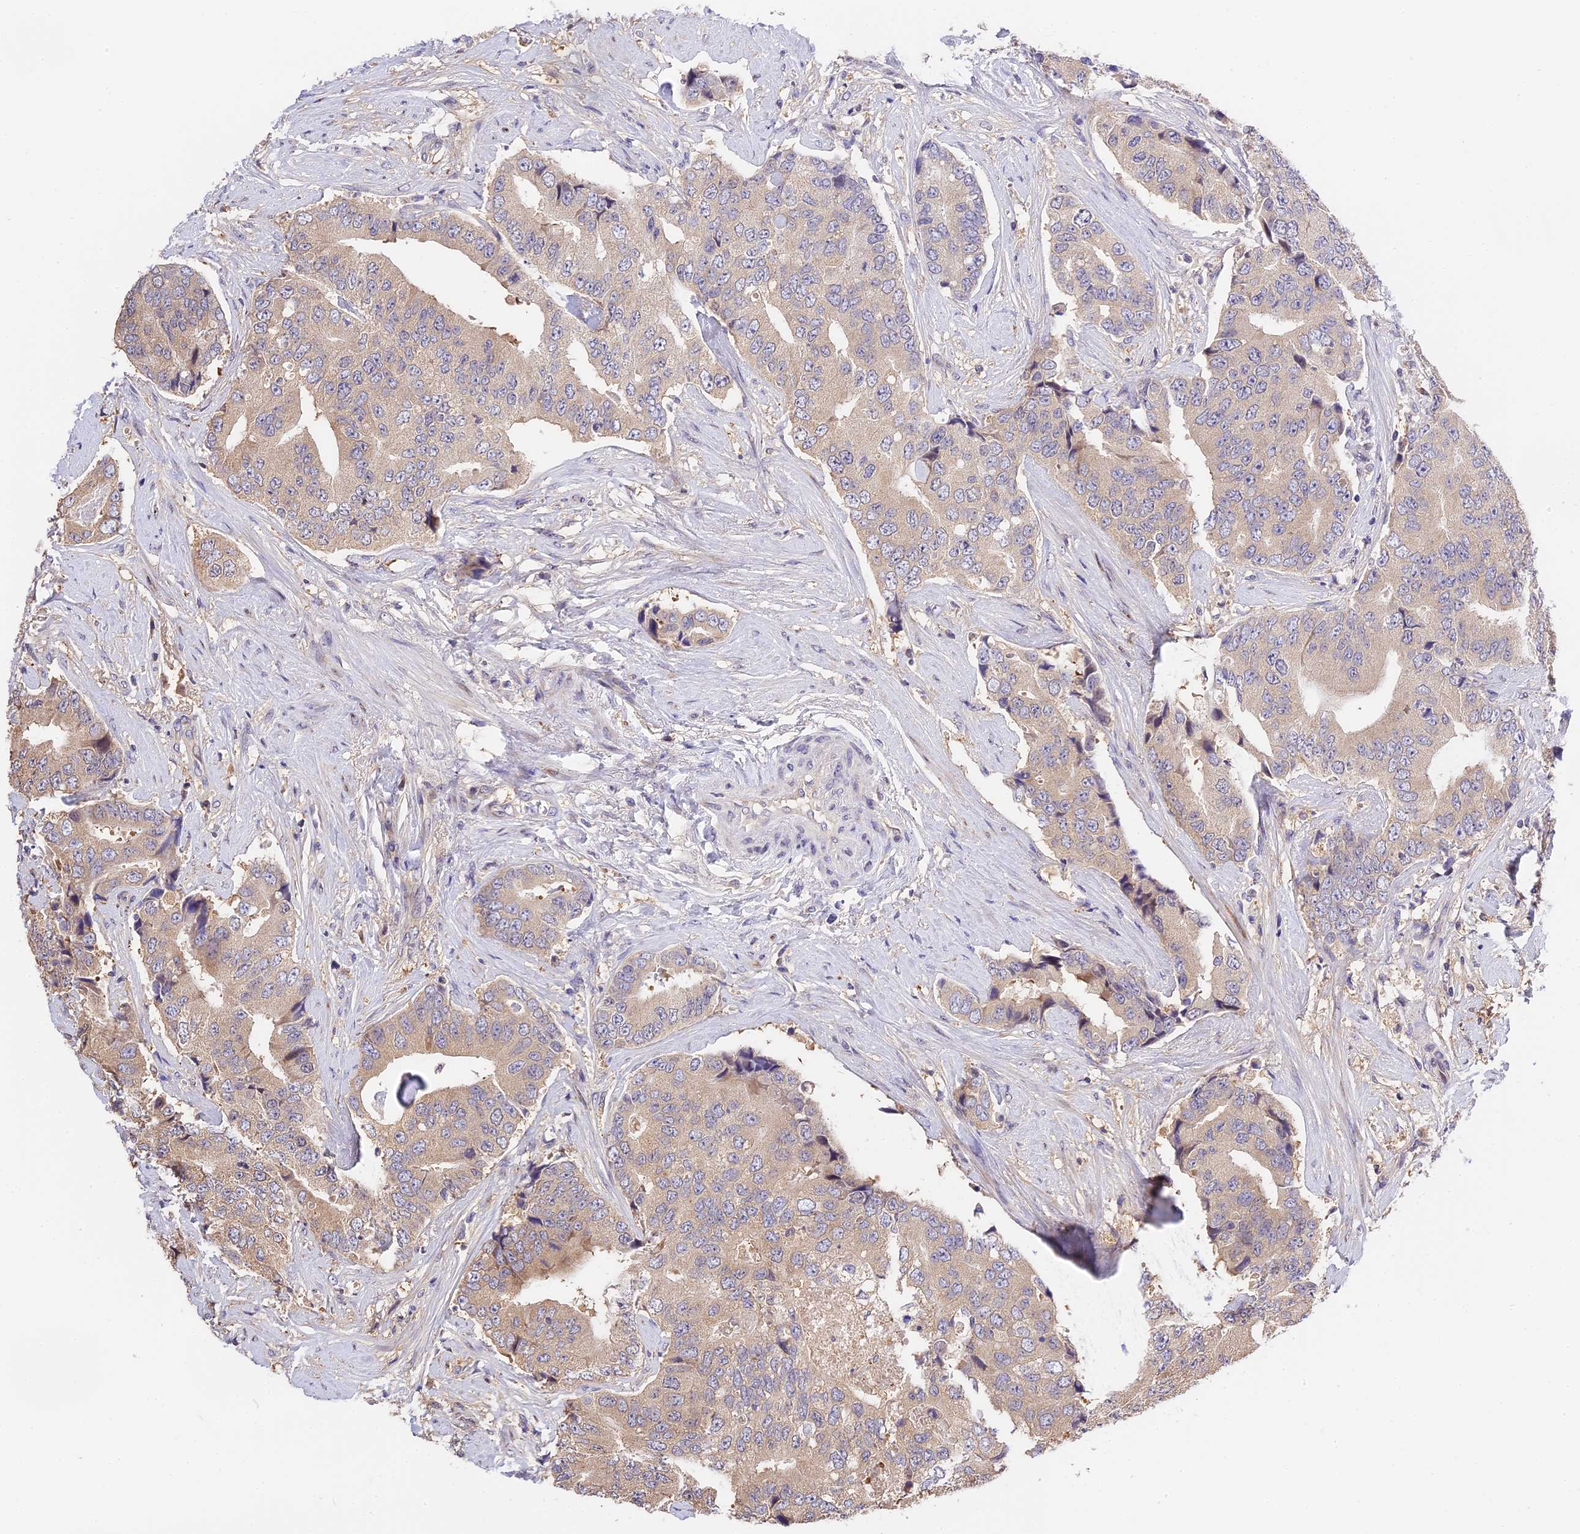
{"staining": {"intensity": "weak", "quantity": ">75%", "location": "cytoplasmic/membranous"}, "tissue": "prostate cancer", "cell_type": "Tumor cells", "image_type": "cancer", "snomed": [{"axis": "morphology", "description": "Adenocarcinoma, High grade"}, {"axis": "topography", "description": "Prostate"}], "caption": "This is an image of immunohistochemistry (IHC) staining of adenocarcinoma (high-grade) (prostate), which shows weak positivity in the cytoplasmic/membranous of tumor cells.", "gene": "BSCL2", "patient": {"sex": "male", "age": 70}}